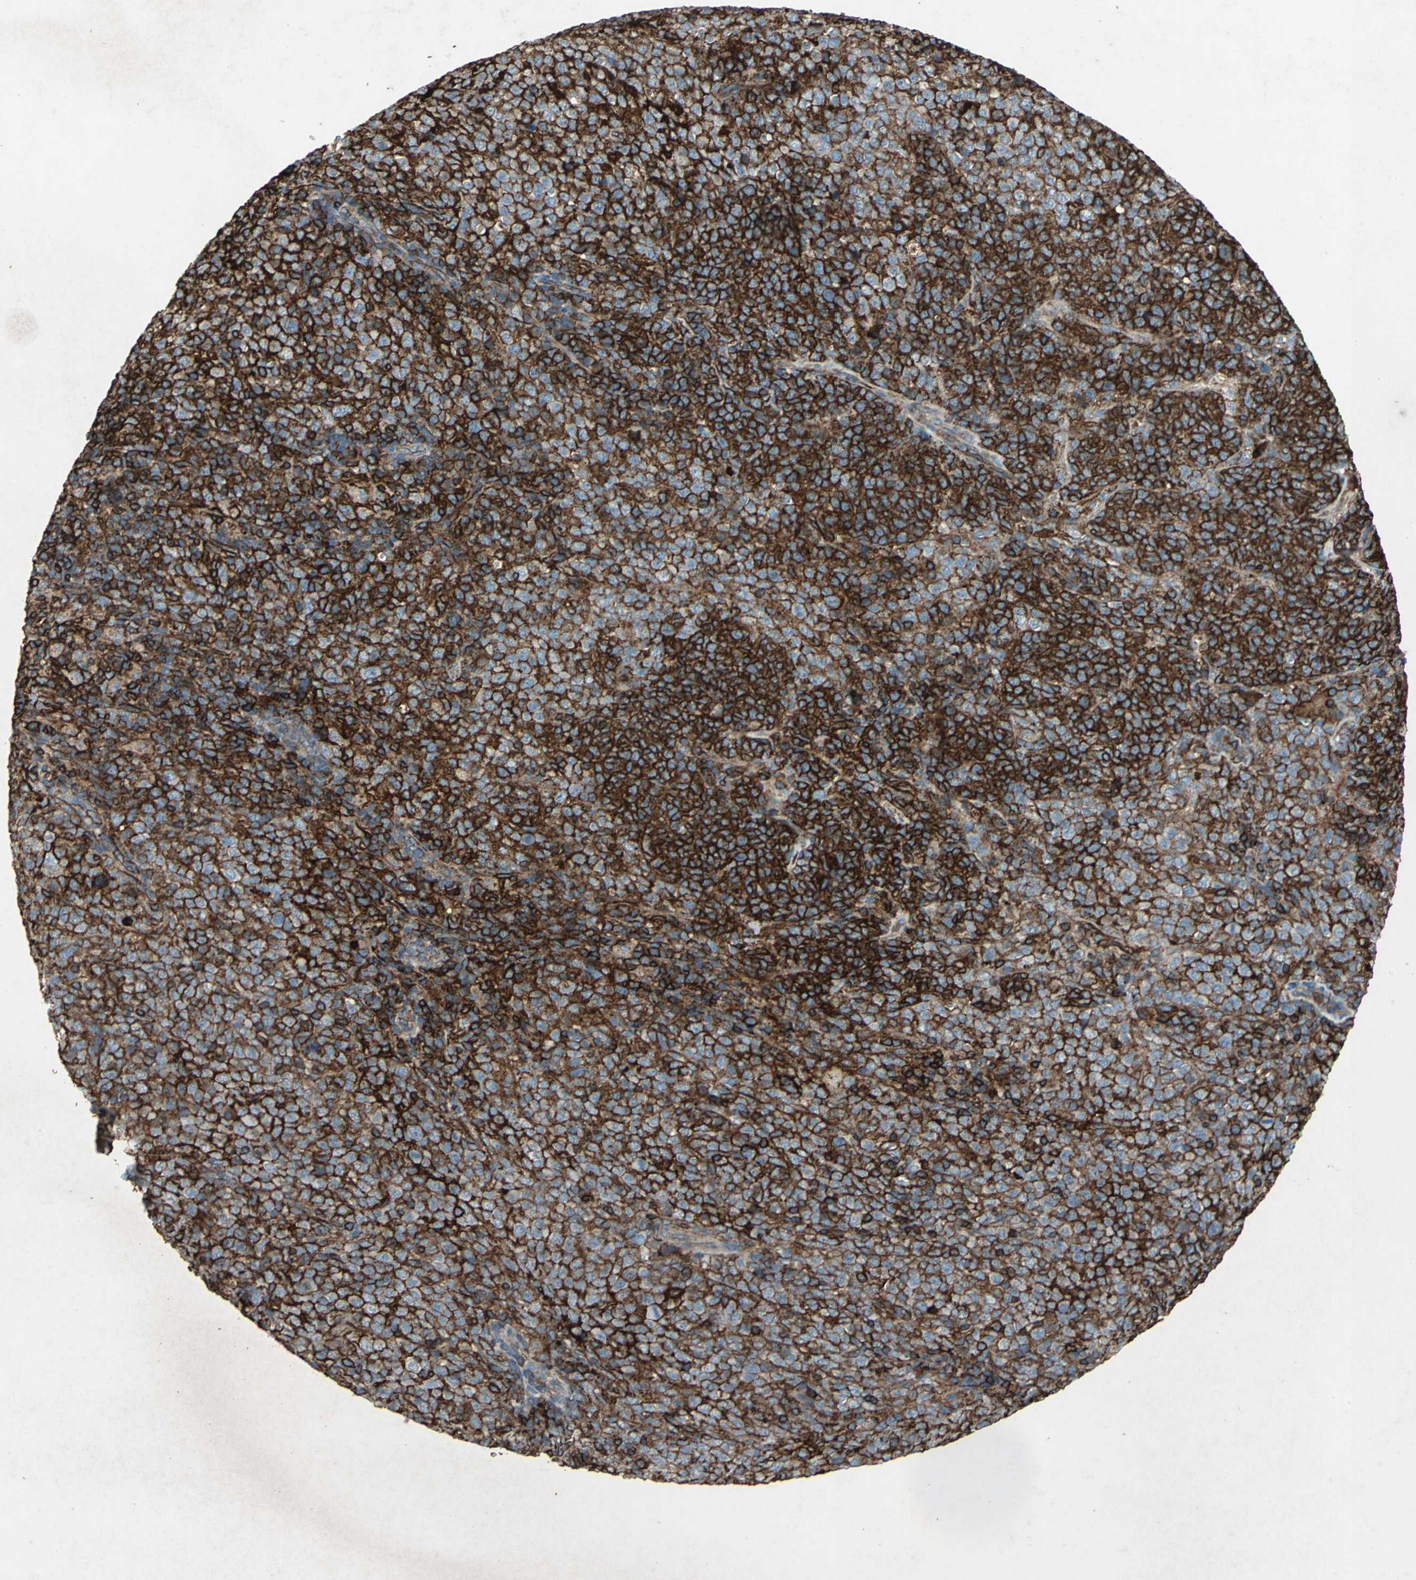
{"staining": {"intensity": "strong", "quantity": ">75%", "location": "cytoplasmic/membranous"}, "tissue": "lymphoma", "cell_type": "Tumor cells", "image_type": "cancer", "snomed": [{"axis": "morphology", "description": "Malignant lymphoma, non-Hodgkin's type, High grade"}, {"axis": "topography", "description": "Tonsil"}], "caption": "IHC photomicrograph of human lymphoma stained for a protein (brown), which reveals high levels of strong cytoplasmic/membranous positivity in approximately >75% of tumor cells.", "gene": "CCR6", "patient": {"sex": "female", "age": 36}}